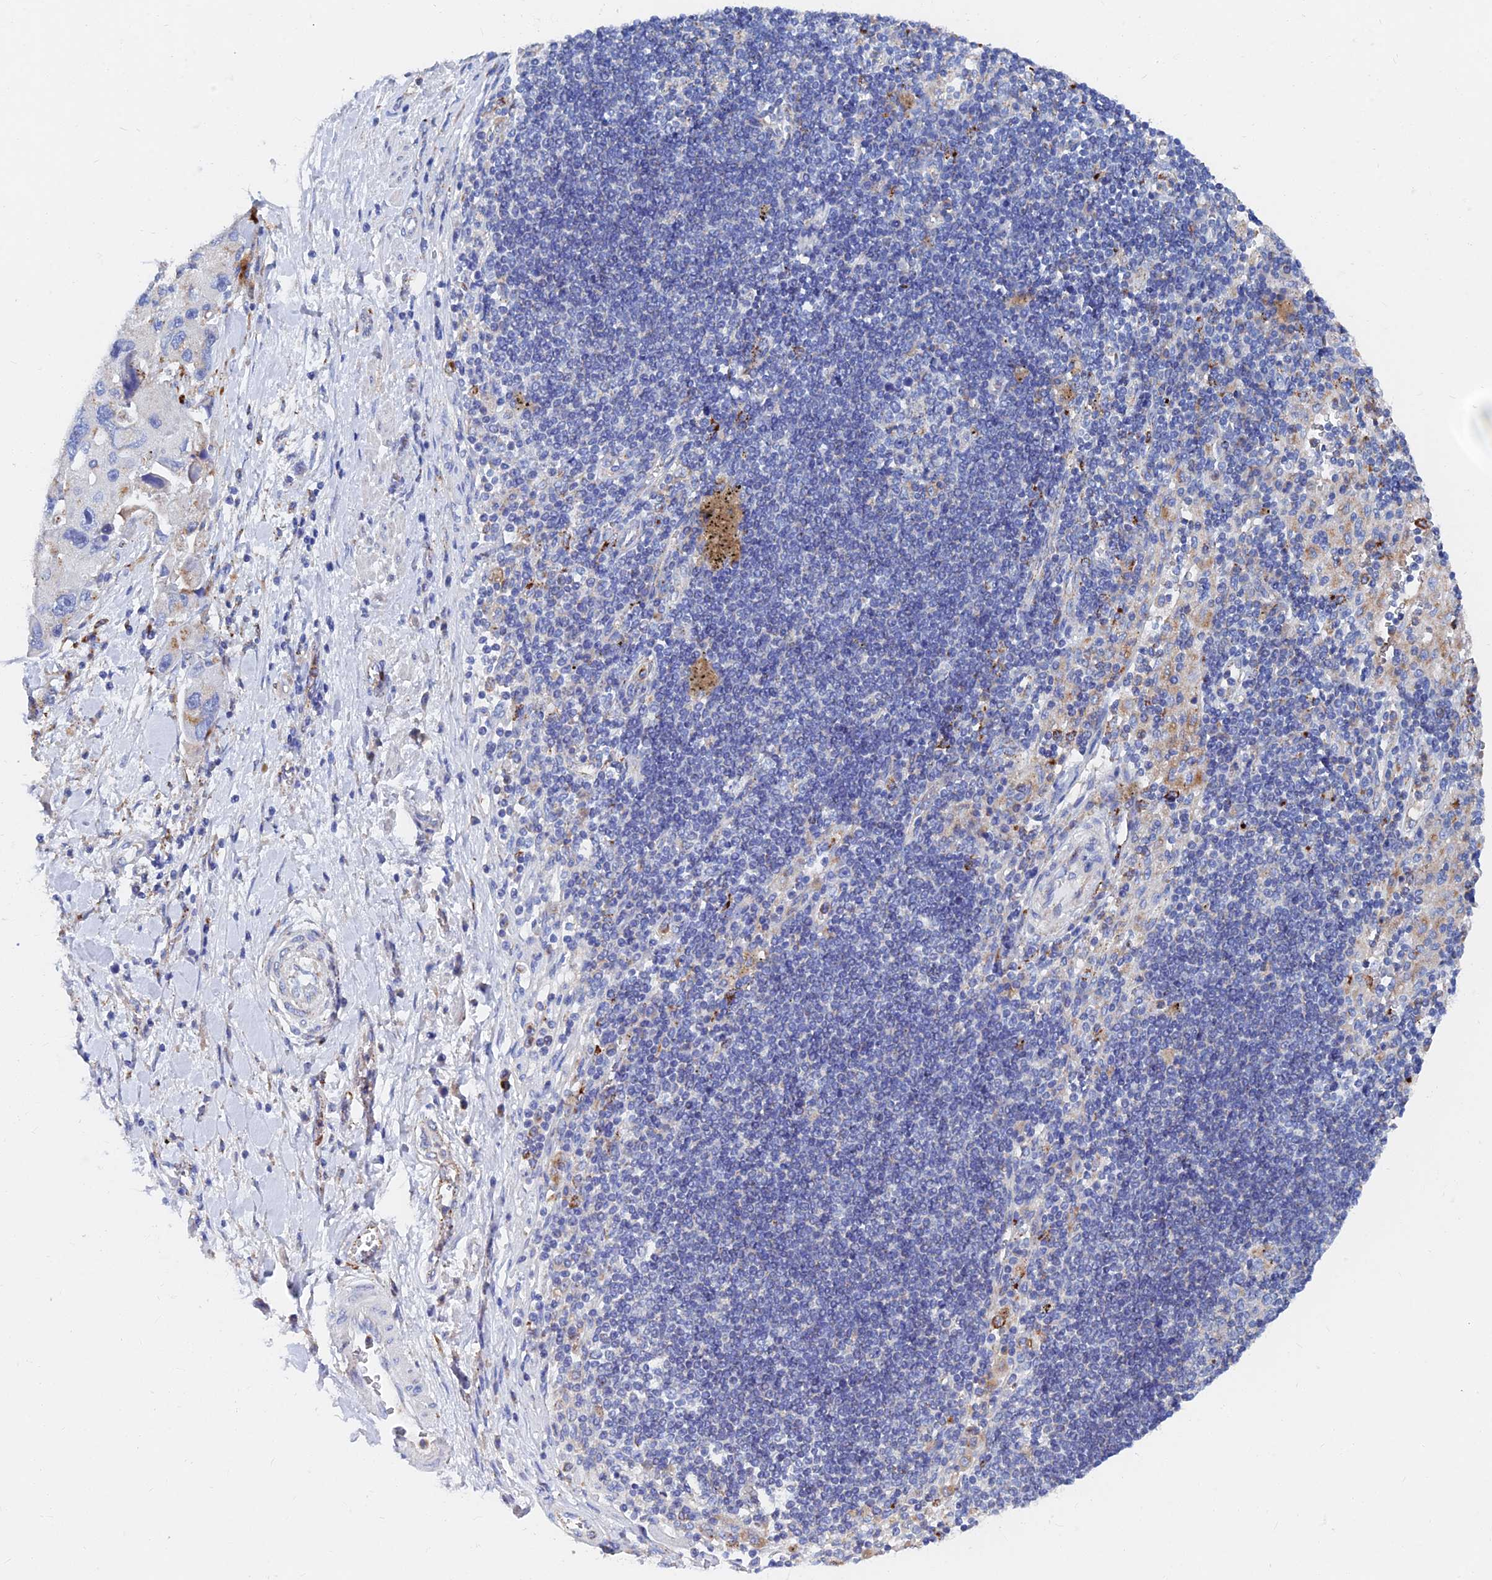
{"staining": {"intensity": "negative", "quantity": "none", "location": "none"}, "tissue": "lung cancer", "cell_type": "Tumor cells", "image_type": "cancer", "snomed": [{"axis": "morphology", "description": "Adenocarcinoma, NOS"}, {"axis": "topography", "description": "Lung"}], "caption": "A high-resolution histopathology image shows immunohistochemistry staining of lung cancer, which reveals no significant expression in tumor cells.", "gene": "SPNS1", "patient": {"sex": "female", "age": 54}}